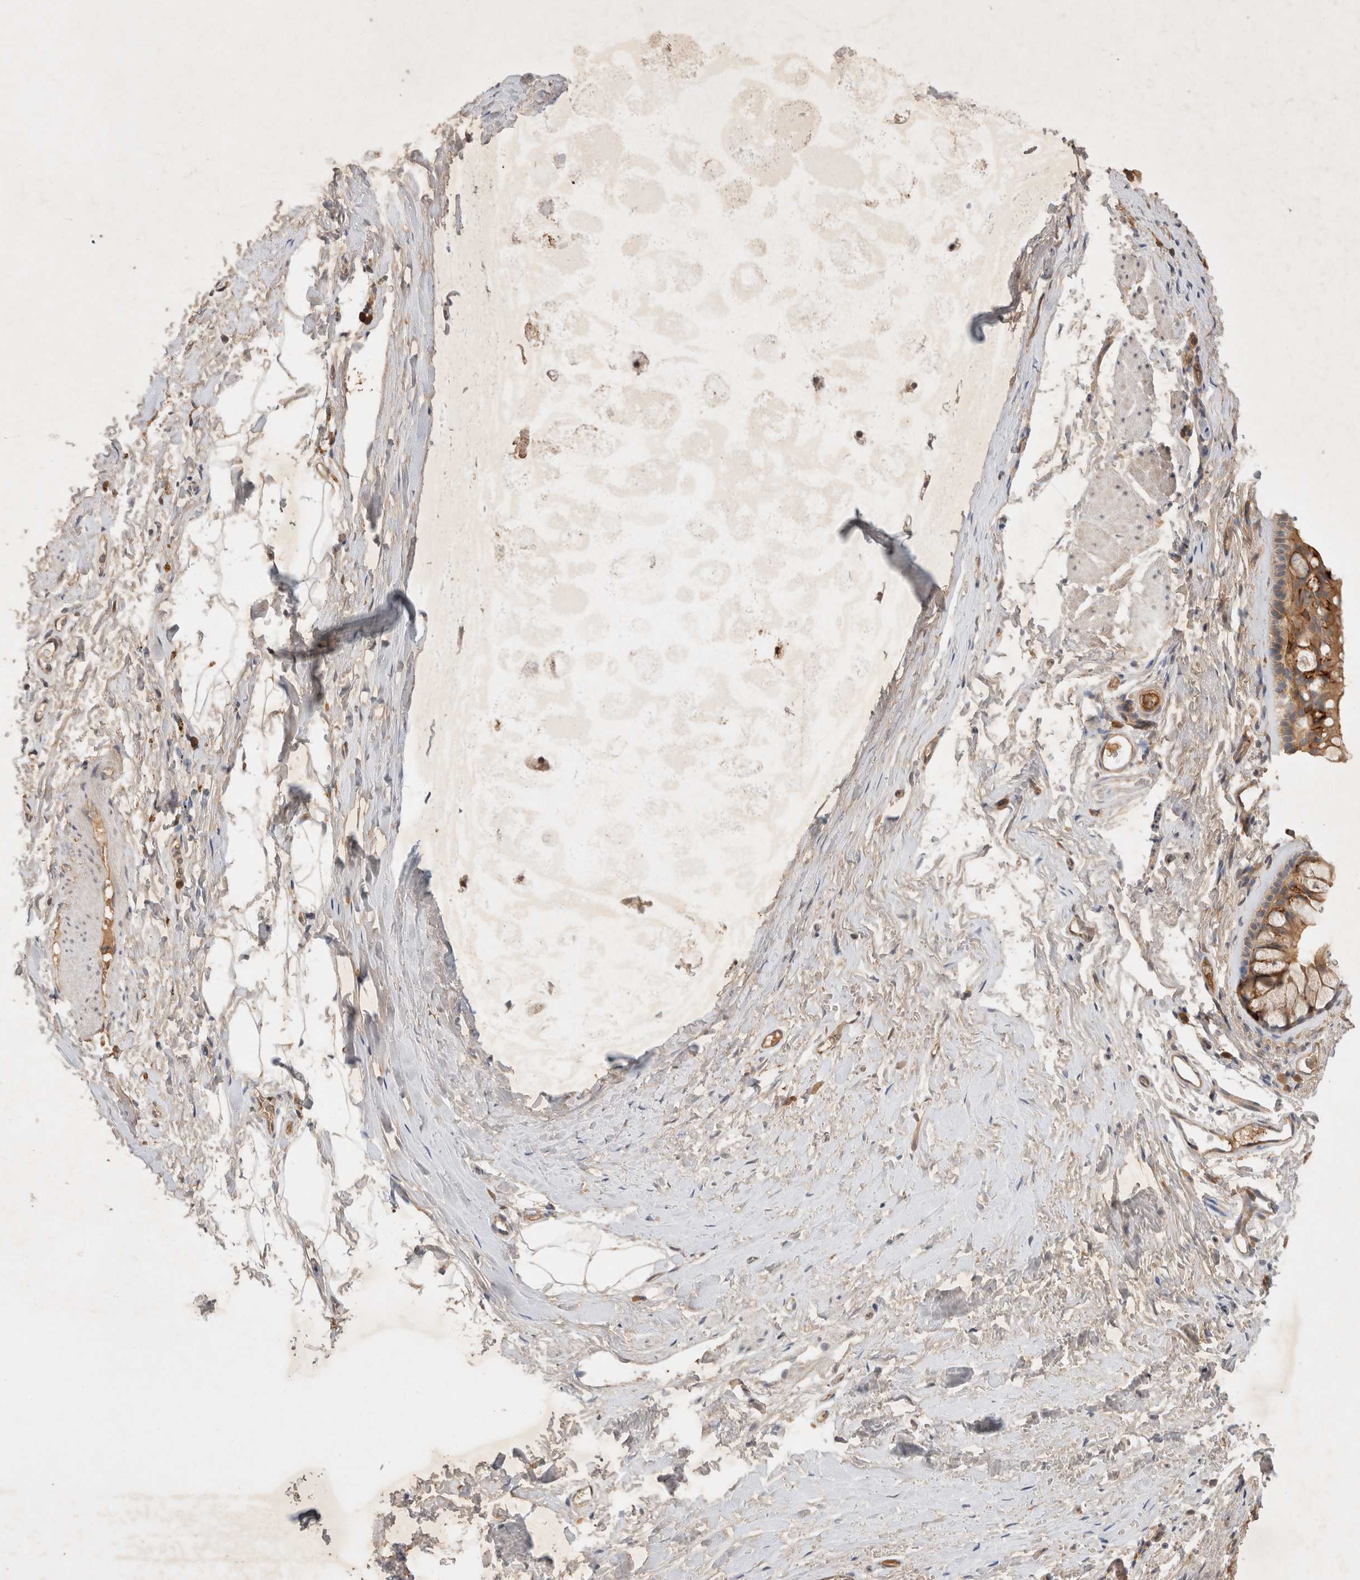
{"staining": {"intensity": "moderate", "quantity": ">75%", "location": "cytoplasmic/membranous"}, "tissue": "bronchus", "cell_type": "Respiratory epithelial cells", "image_type": "normal", "snomed": [{"axis": "morphology", "description": "Normal tissue, NOS"}, {"axis": "topography", "description": "Cartilage tissue"}, {"axis": "topography", "description": "Bronchus"}], "caption": "Bronchus stained with immunohistochemistry reveals moderate cytoplasmic/membranous staining in approximately >75% of respiratory epithelial cells.", "gene": "YES1", "patient": {"sex": "female", "age": 53}}